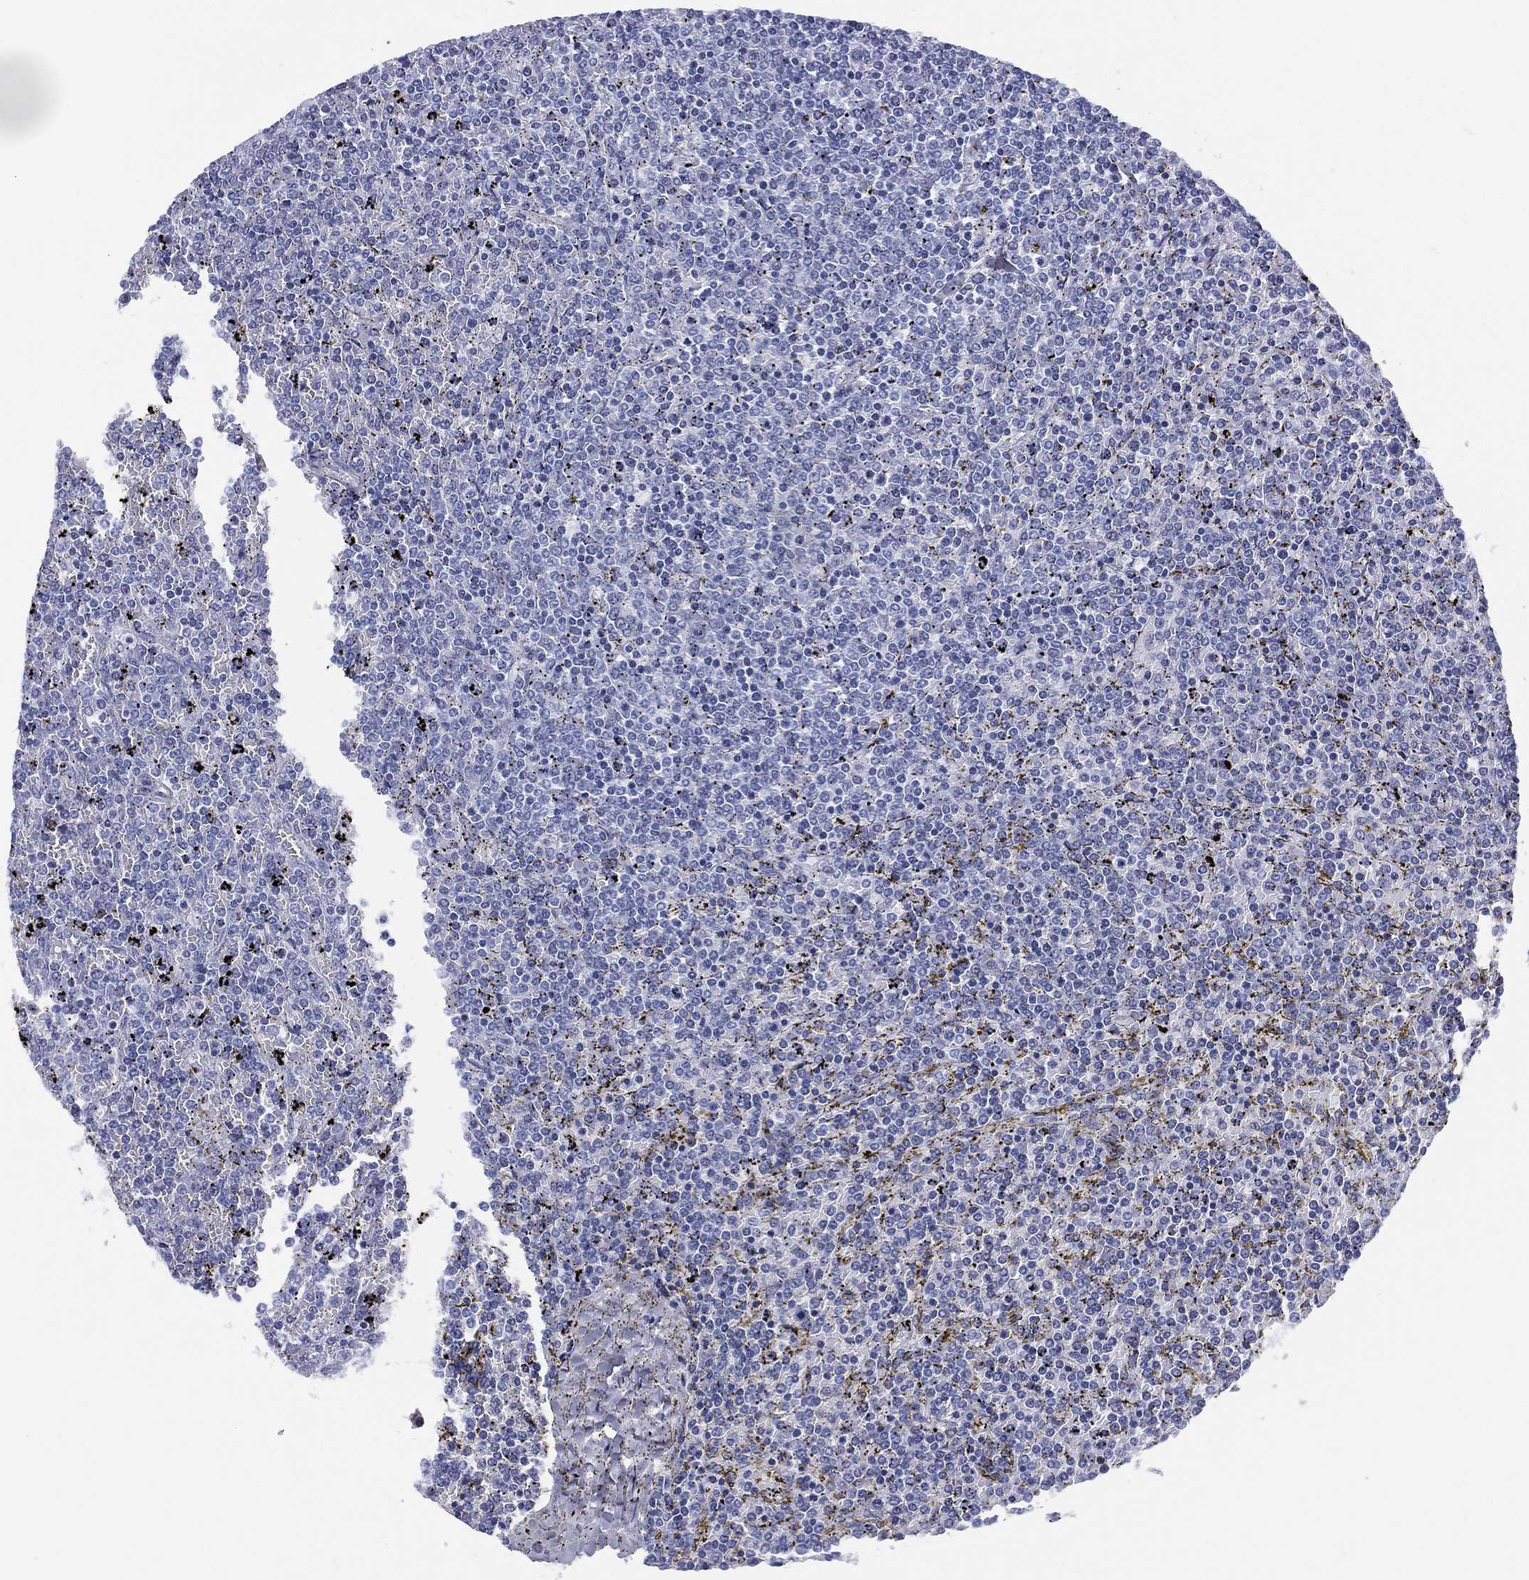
{"staining": {"intensity": "negative", "quantity": "none", "location": "none"}, "tissue": "lymphoma", "cell_type": "Tumor cells", "image_type": "cancer", "snomed": [{"axis": "morphology", "description": "Malignant lymphoma, non-Hodgkin's type, Low grade"}, {"axis": "topography", "description": "Spleen"}], "caption": "An immunohistochemistry (IHC) image of malignant lymphoma, non-Hodgkin's type (low-grade) is shown. There is no staining in tumor cells of malignant lymphoma, non-Hodgkin's type (low-grade).", "gene": "ETNPPL", "patient": {"sex": "female", "age": 77}}